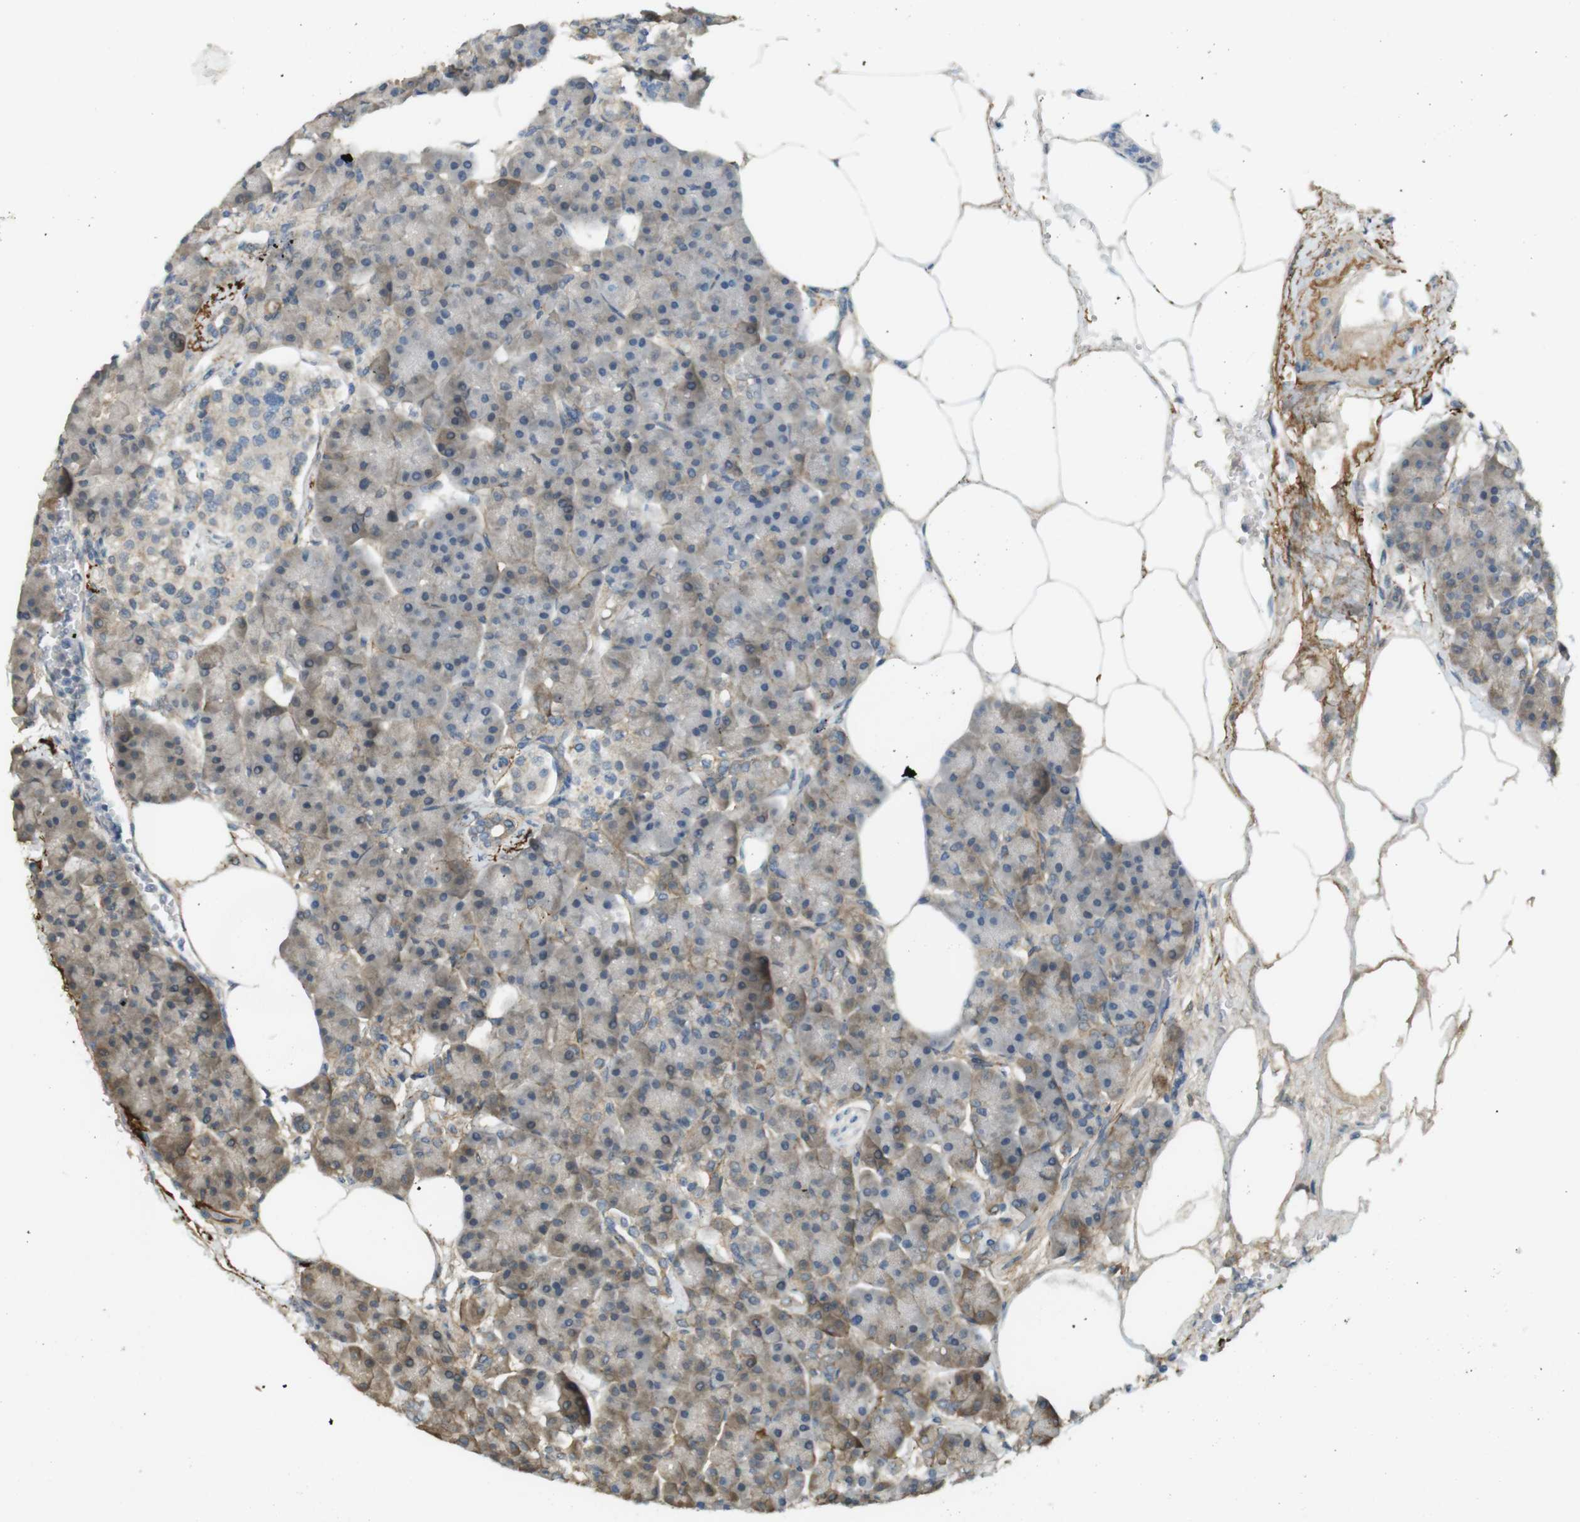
{"staining": {"intensity": "weak", "quantity": "25%-75%", "location": "cytoplasmic/membranous"}, "tissue": "pancreas", "cell_type": "Exocrine glandular cells", "image_type": "normal", "snomed": [{"axis": "morphology", "description": "Normal tissue, NOS"}, {"axis": "topography", "description": "Pancreas"}], "caption": "Pancreas was stained to show a protein in brown. There is low levels of weak cytoplasmic/membranous positivity in approximately 25%-75% of exocrine glandular cells. Ihc stains the protein of interest in brown and the nuclei are stained blue.", "gene": "UGT8", "patient": {"sex": "female", "age": 70}}